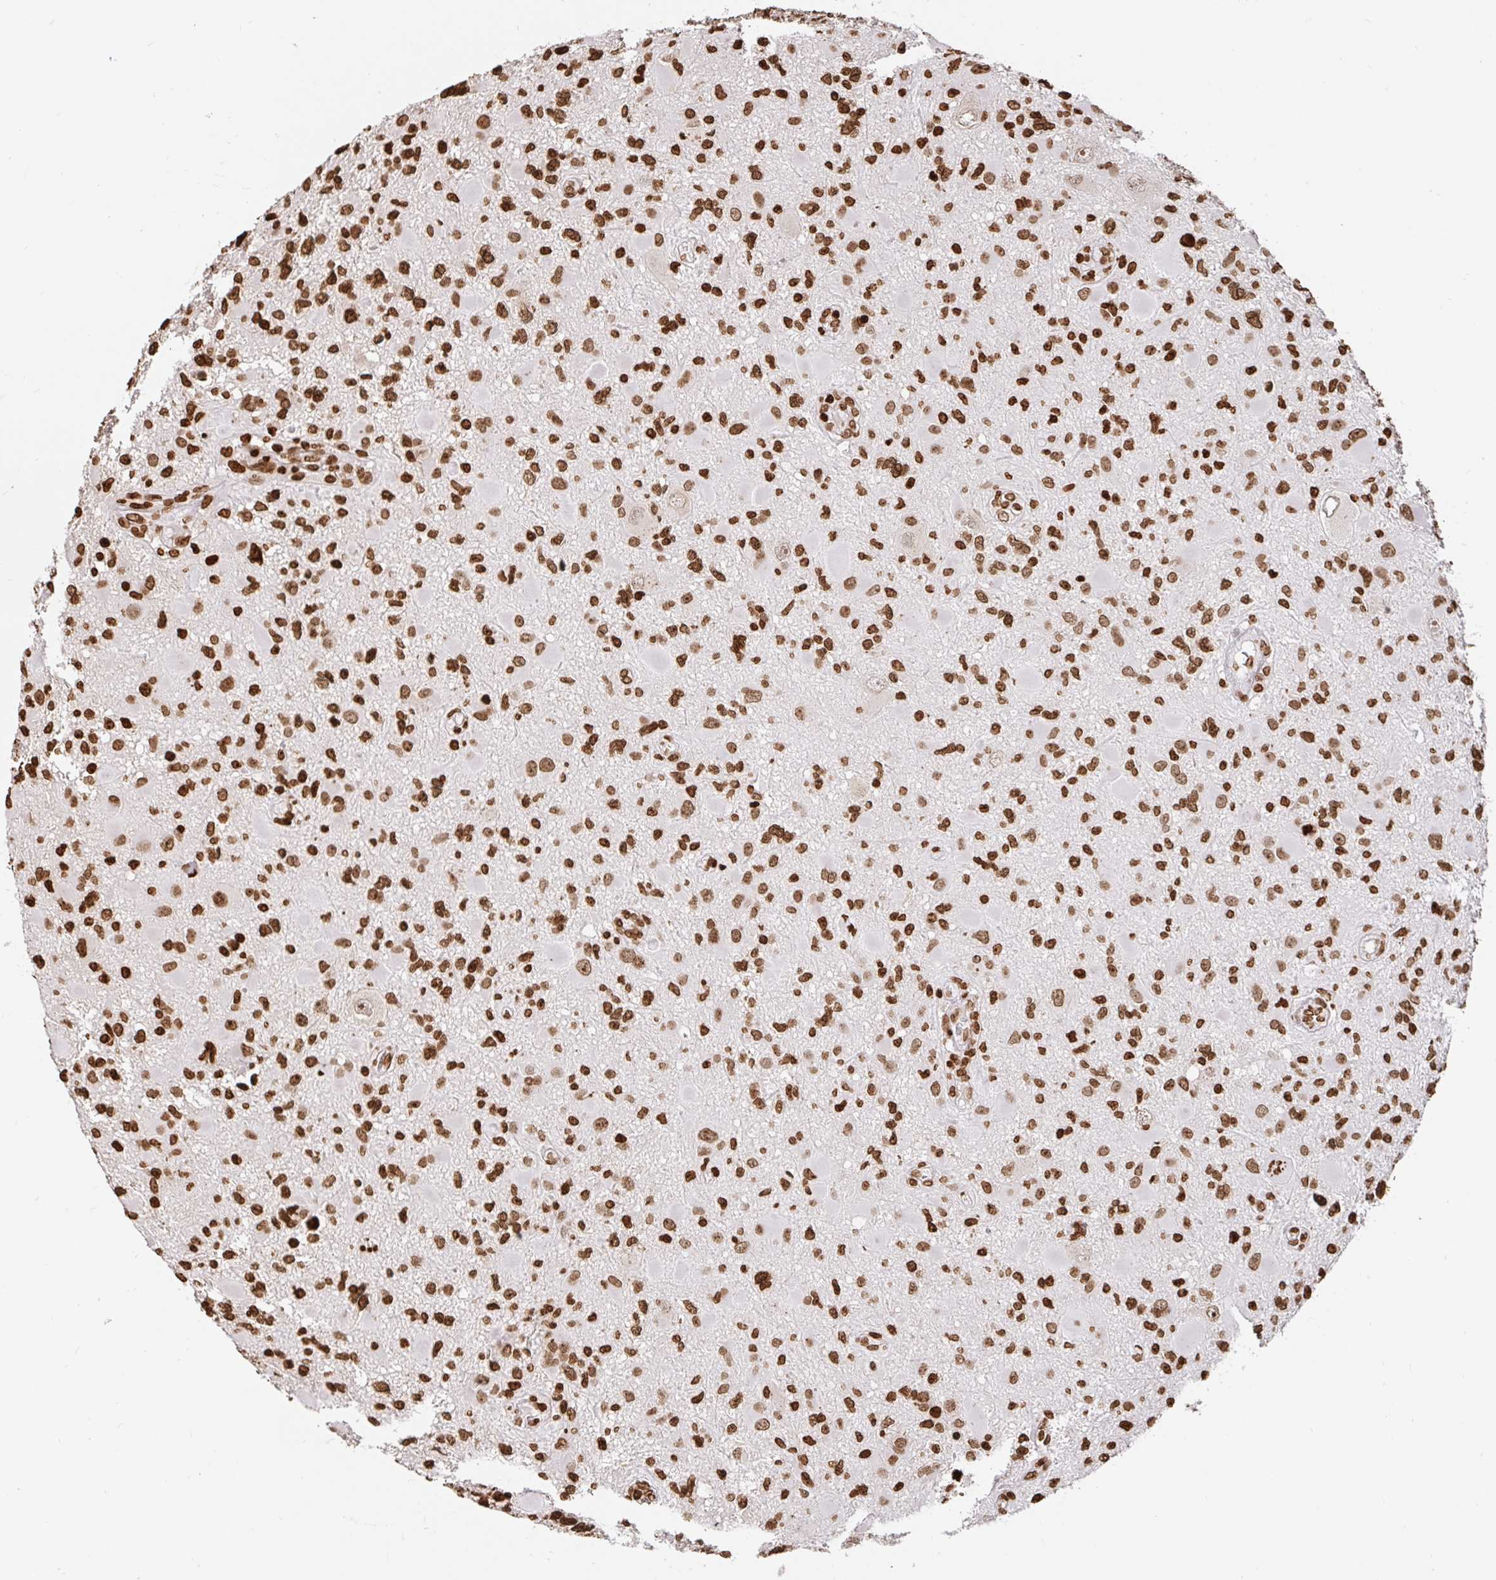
{"staining": {"intensity": "strong", "quantity": ">75%", "location": "nuclear"}, "tissue": "glioma", "cell_type": "Tumor cells", "image_type": "cancer", "snomed": [{"axis": "morphology", "description": "Glioma, malignant, High grade"}, {"axis": "topography", "description": "Brain"}], "caption": "About >75% of tumor cells in human glioma show strong nuclear protein staining as visualized by brown immunohistochemical staining.", "gene": "H2BC5", "patient": {"sex": "male", "age": 54}}